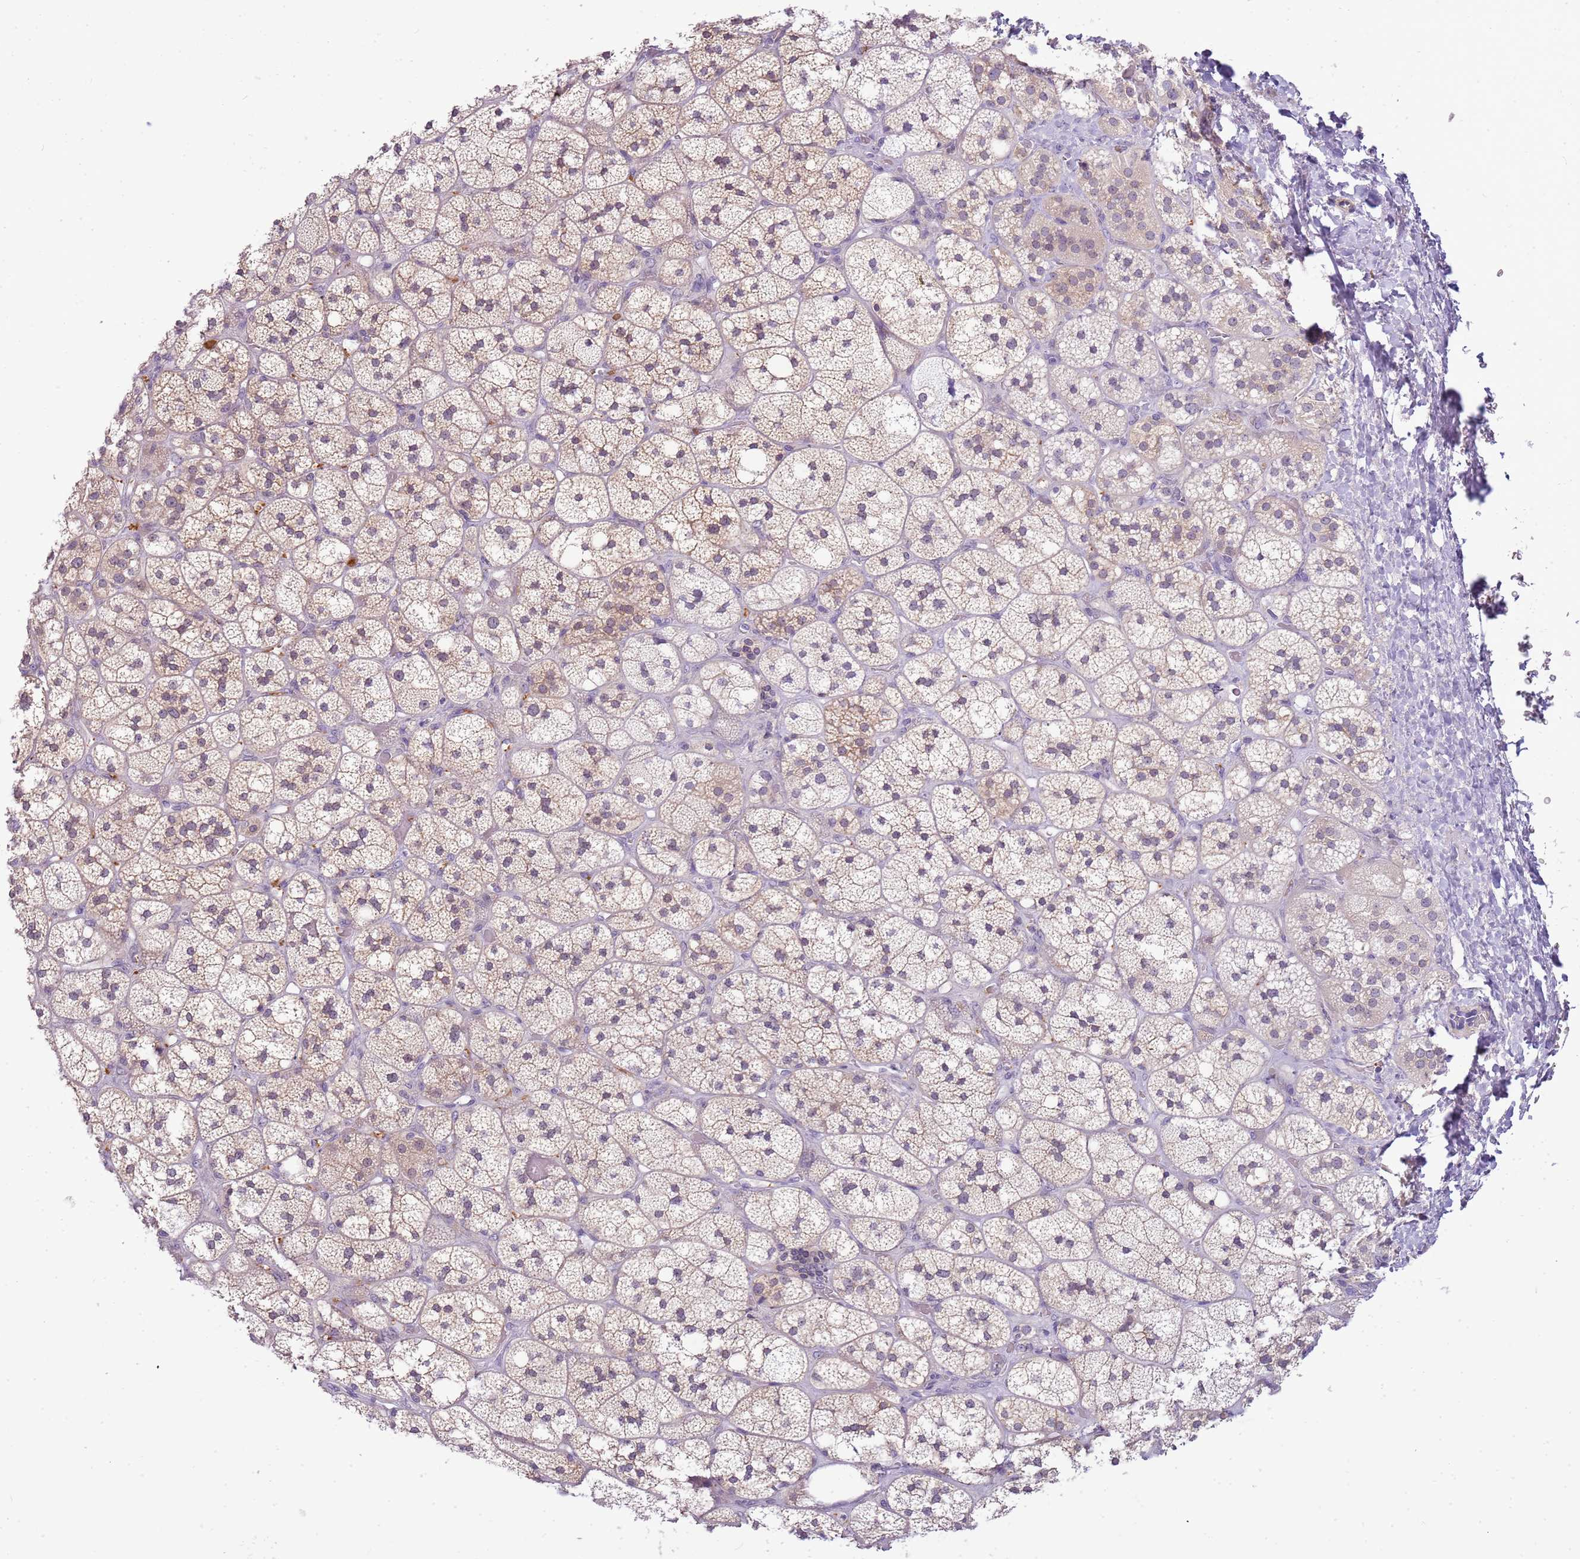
{"staining": {"intensity": "weak", "quantity": "<25%", "location": "cytoplasmic/membranous"}, "tissue": "adrenal gland", "cell_type": "Glandular cells", "image_type": "normal", "snomed": [{"axis": "morphology", "description": "Normal tissue, NOS"}, {"axis": "topography", "description": "Adrenal gland"}], "caption": "A histopathology image of adrenal gland stained for a protein demonstrates no brown staining in glandular cells.", "gene": "CAPN7", "patient": {"sex": "male", "age": 61}}